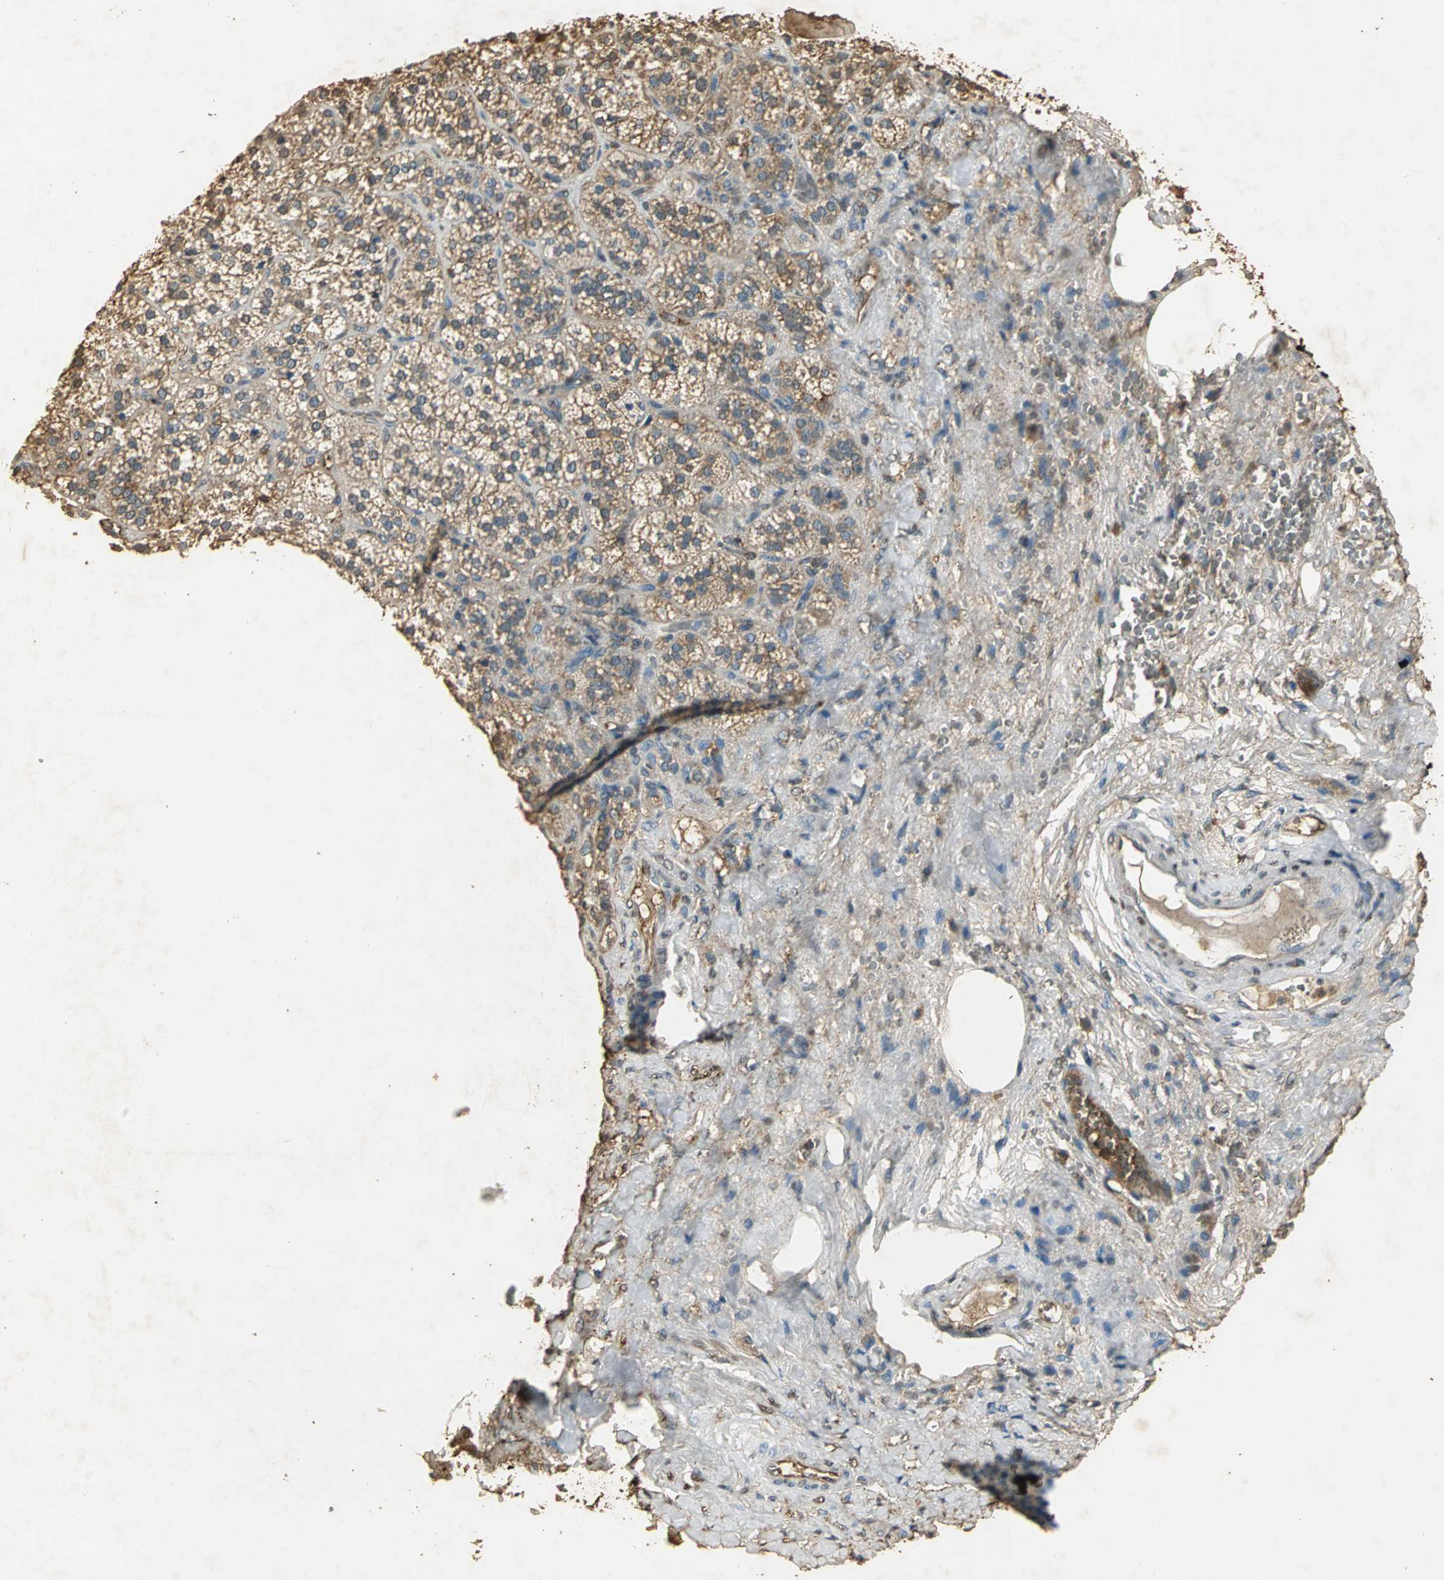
{"staining": {"intensity": "moderate", "quantity": ">75%", "location": "cytoplasmic/membranous"}, "tissue": "adrenal gland", "cell_type": "Glandular cells", "image_type": "normal", "snomed": [{"axis": "morphology", "description": "Normal tissue, NOS"}, {"axis": "topography", "description": "Adrenal gland"}], "caption": "The micrograph displays a brown stain indicating the presence of a protein in the cytoplasmic/membranous of glandular cells in adrenal gland. (Stains: DAB (3,3'-diaminobenzidine) in brown, nuclei in blue, Microscopy: brightfield microscopy at high magnification).", "gene": "GAPDH", "patient": {"sex": "female", "age": 71}}